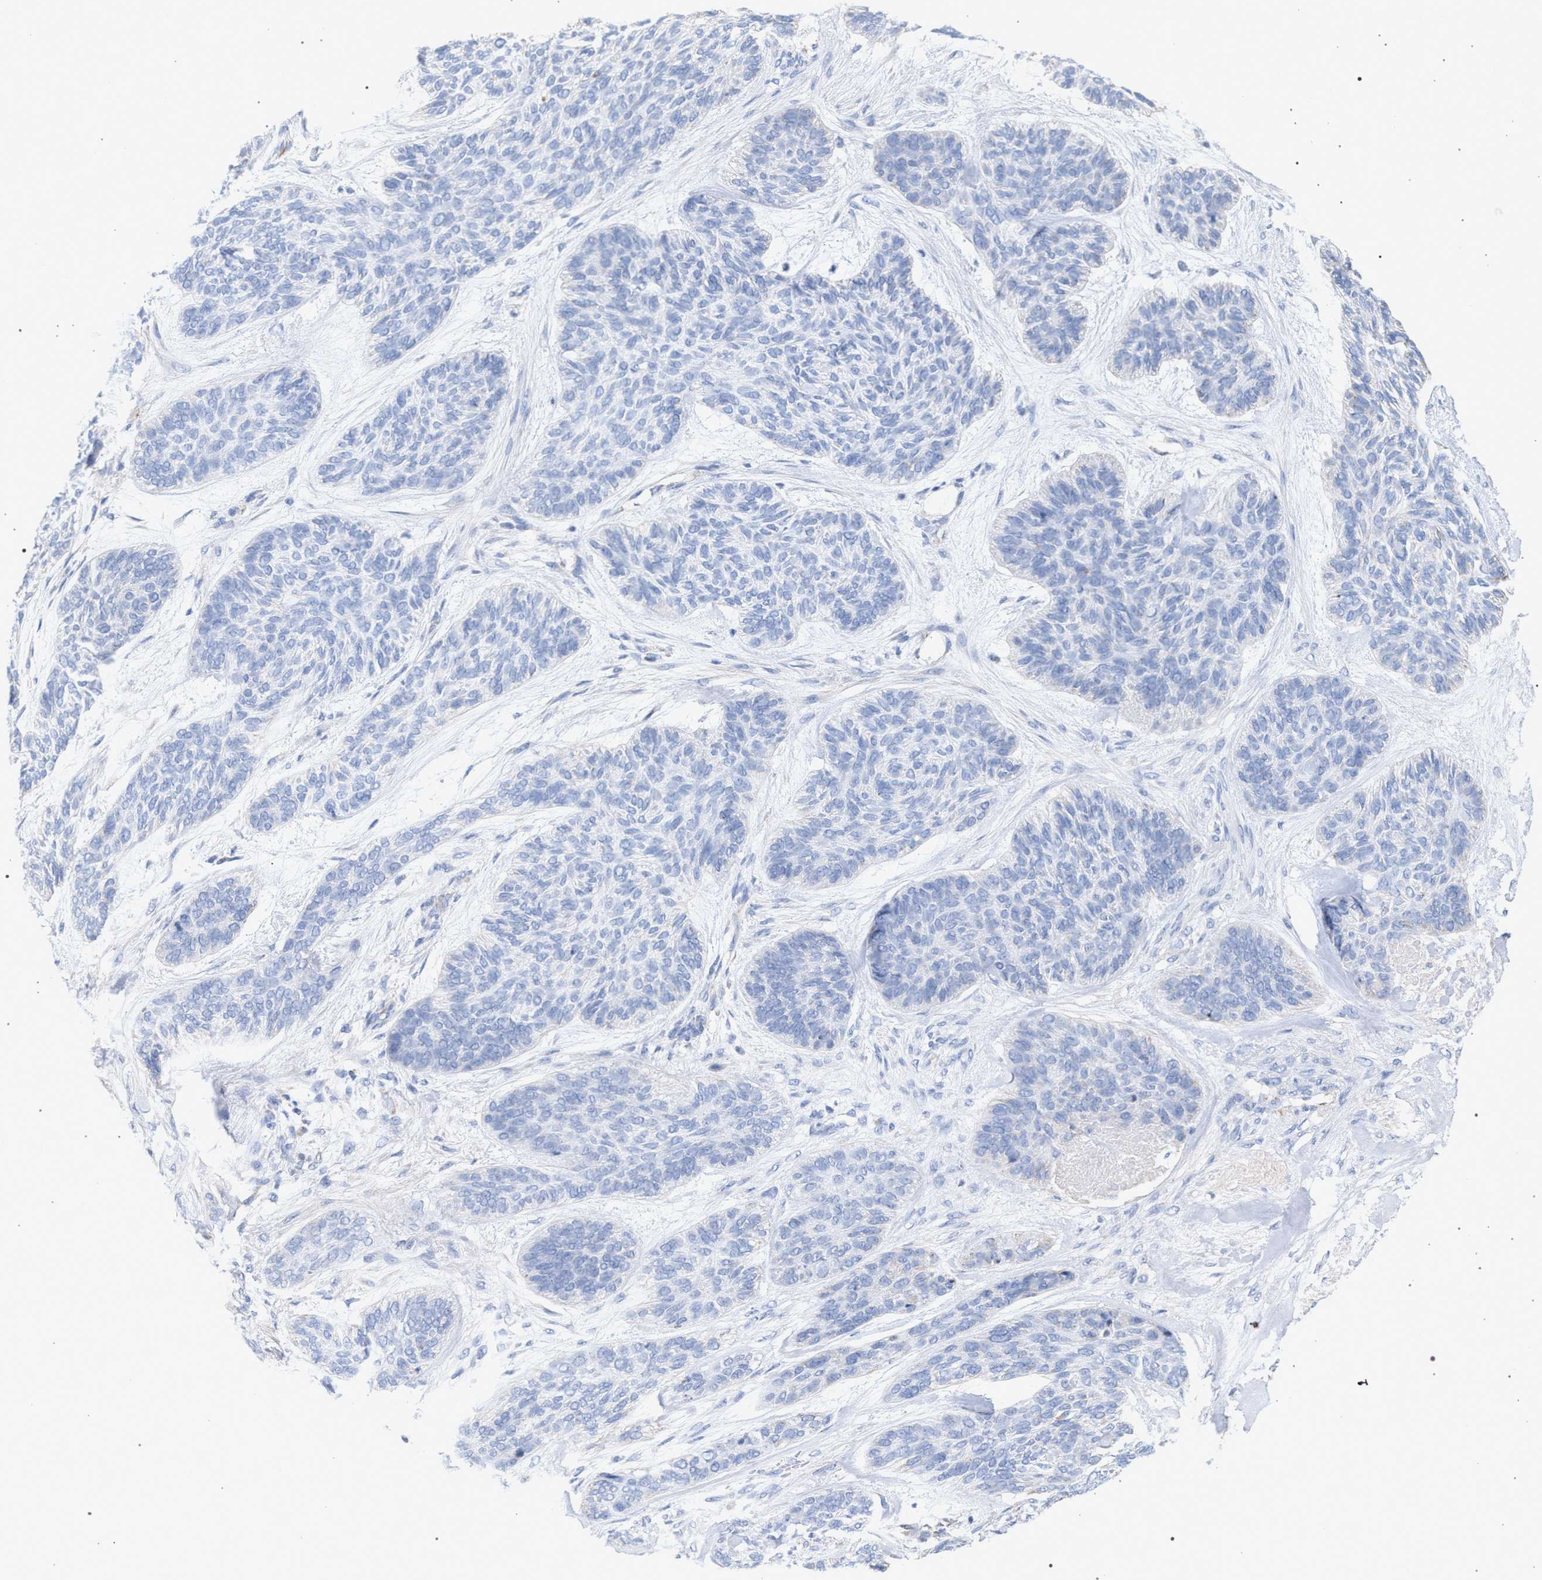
{"staining": {"intensity": "negative", "quantity": "none", "location": "none"}, "tissue": "skin cancer", "cell_type": "Tumor cells", "image_type": "cancer", "snomed": [{"axis": "morphology", "description": "Basal cell carcinoma"}, {"axis": "topography", "description": "Skin"}], "caption": "Immunohistochemical staining of human basal cell carcinoma (skin) reveals no significant expression in tumor cells.", "gene": "ECI2", "patient": {"sex": "male", "age": 55}}